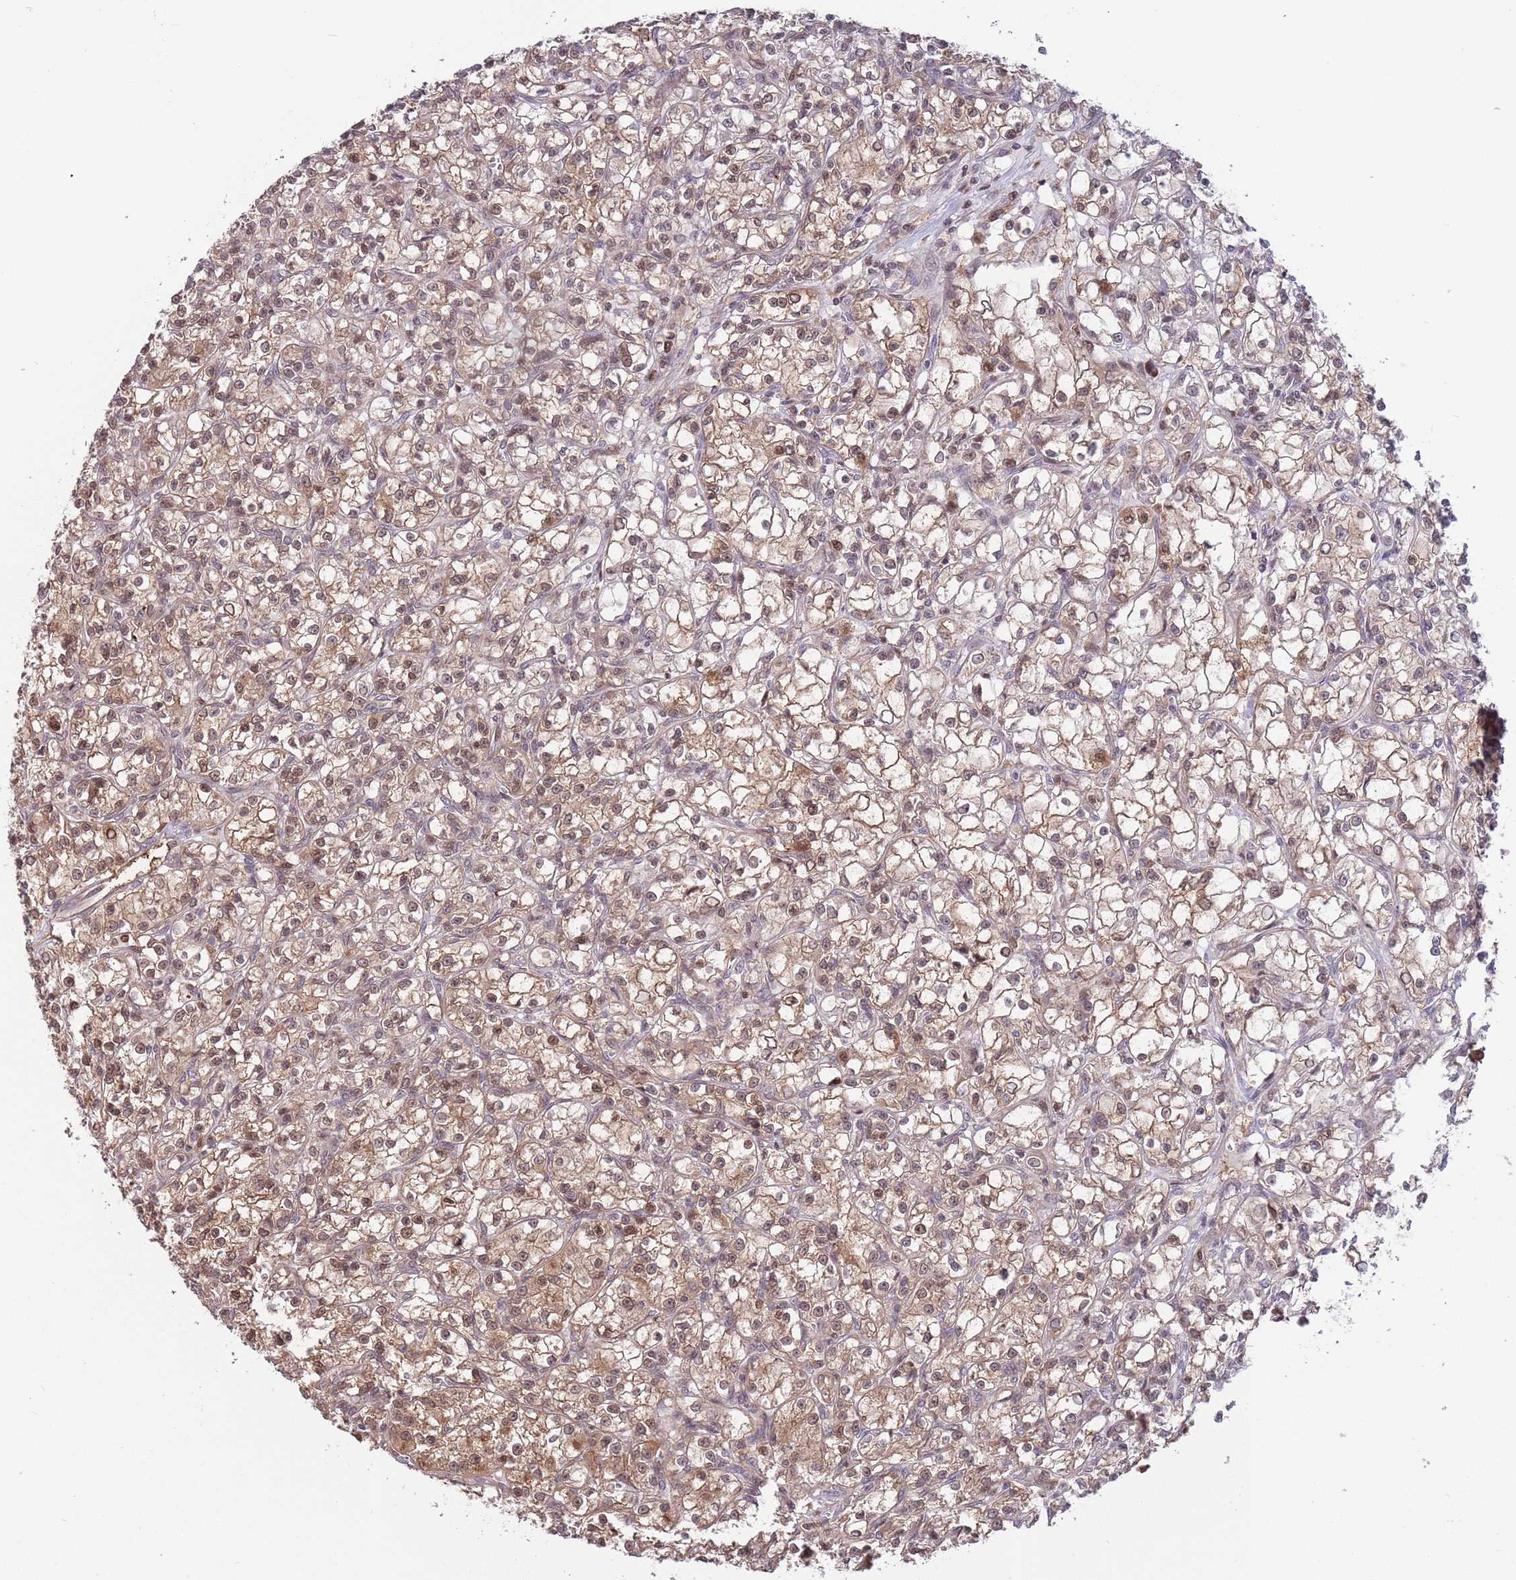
{"staining": {"intensity": "moderate", "quantity": "25%-75%", "location": "cytoplasmic/membranous,nuclear"}, "tissue": "renal cancer", "cell_type": "Tumor cells", "image_type": "cancer", "snomed": [{"axis": "morphology", "description": "Adenocarcinoma, NOS"}, {"axis": "topography", "description": "Kidney"}], "caption": "Renal cancer (adenocarcinoma) tissue shows moderate cytoplasmic/membranous and nuclear expression in approximately 25%-75% of tumor cells, visualized by immunohistochemistry. (DAB IHC with brightfield microscopy, high magnification).", "gene": "SALL1", "patient": {"sex": "female", "age": 59}}